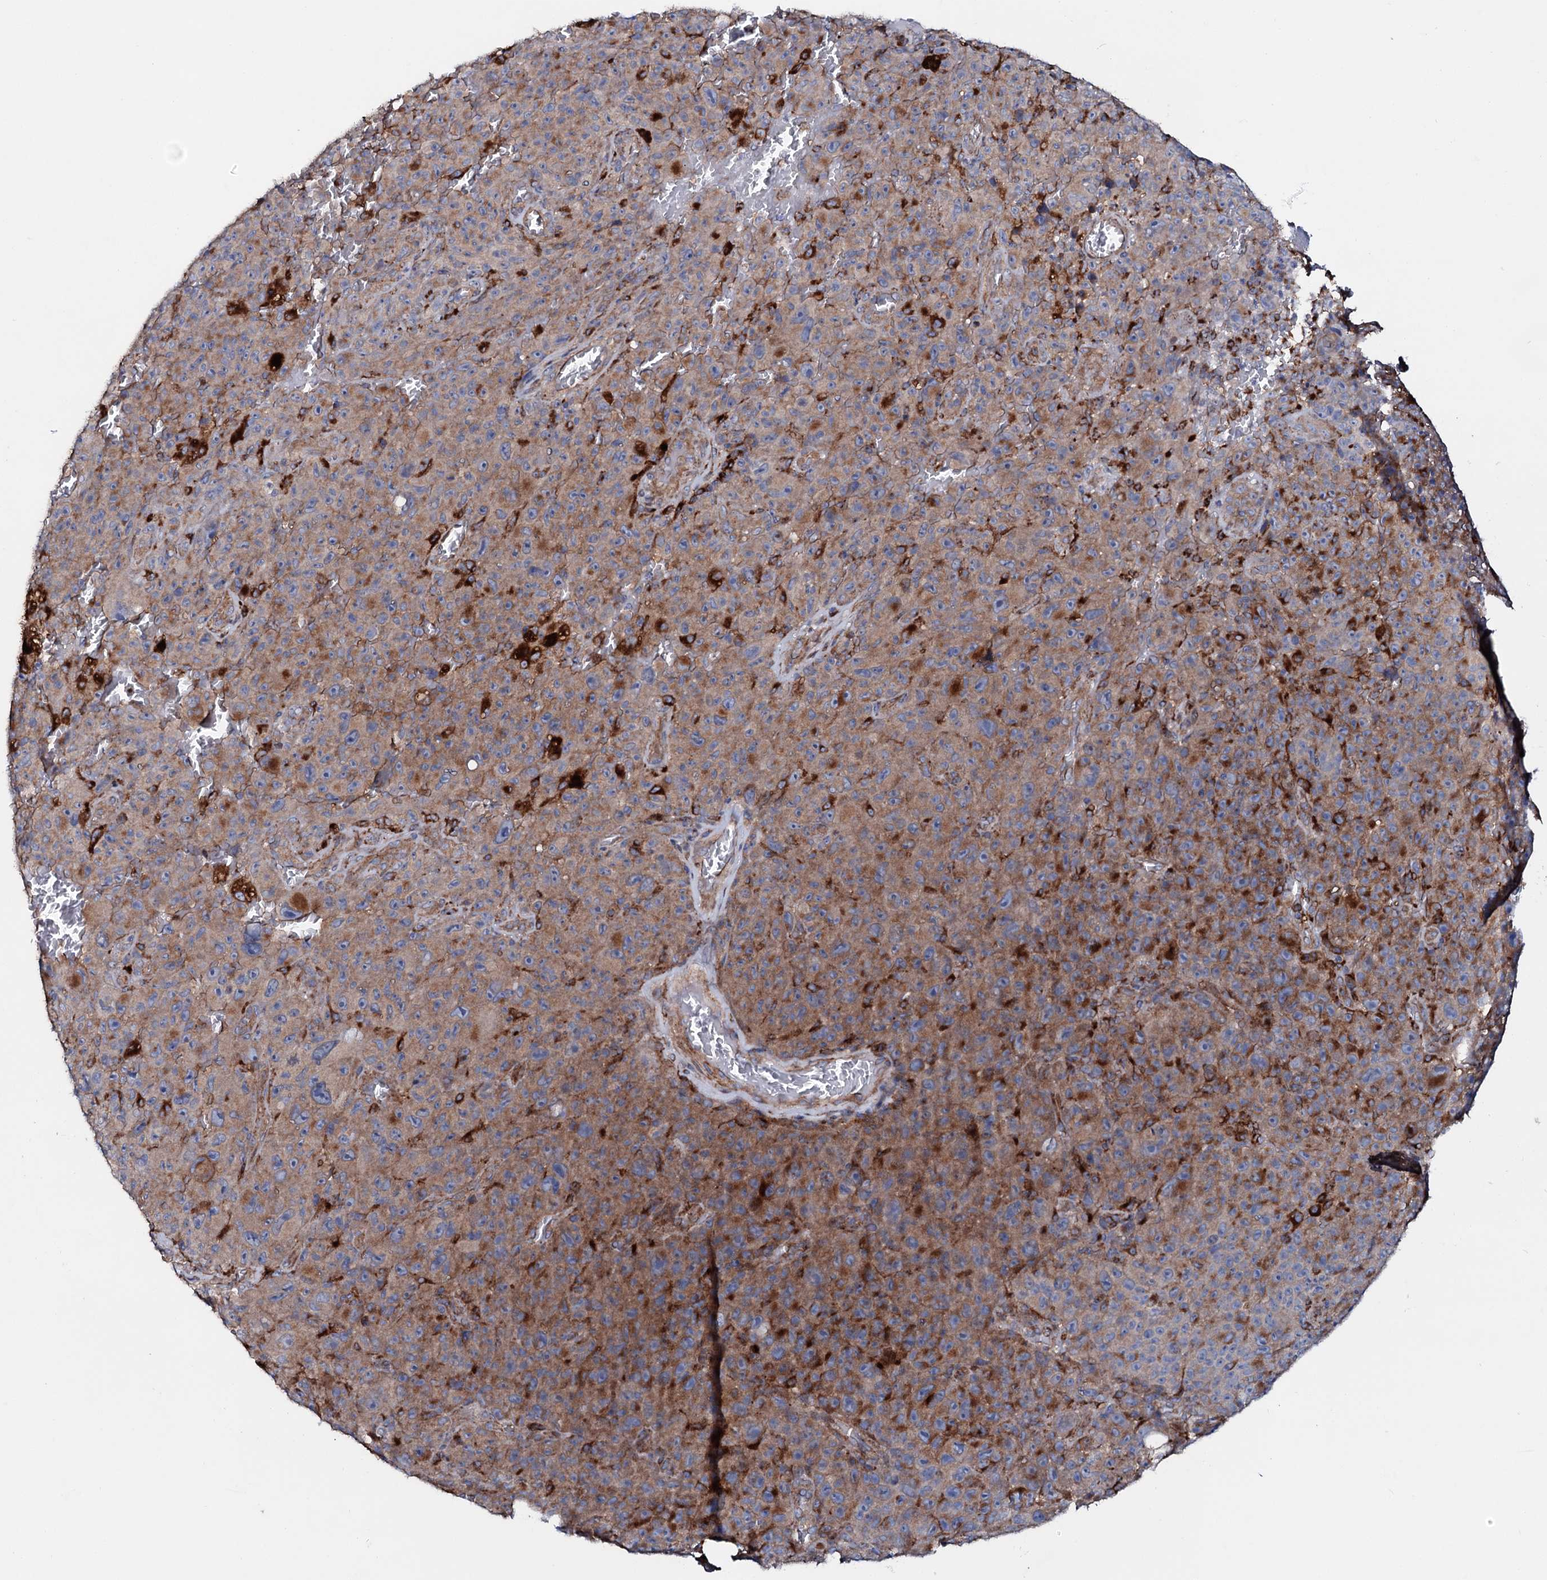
{"staining": {"intensity": "moderate", "quantity": ">75%", "location": "cytoplasmic/membranous"}, "tissue": "melanoma", "cell_type": "Tumor cells", "image_type": "cancer", "snomed": [{"axis": "morphology", "description": "Malignant melanoma, NOS"}, {"axis": "topography", "description": "Skin"}], "caption": "Melanoma stained with a brown dye reveals moderate cytoplasmic/membranous positive positivity in about >75% of tumor cells.", "gene": "P2RX4", "patient": {"sex": "female", "age": 82}}